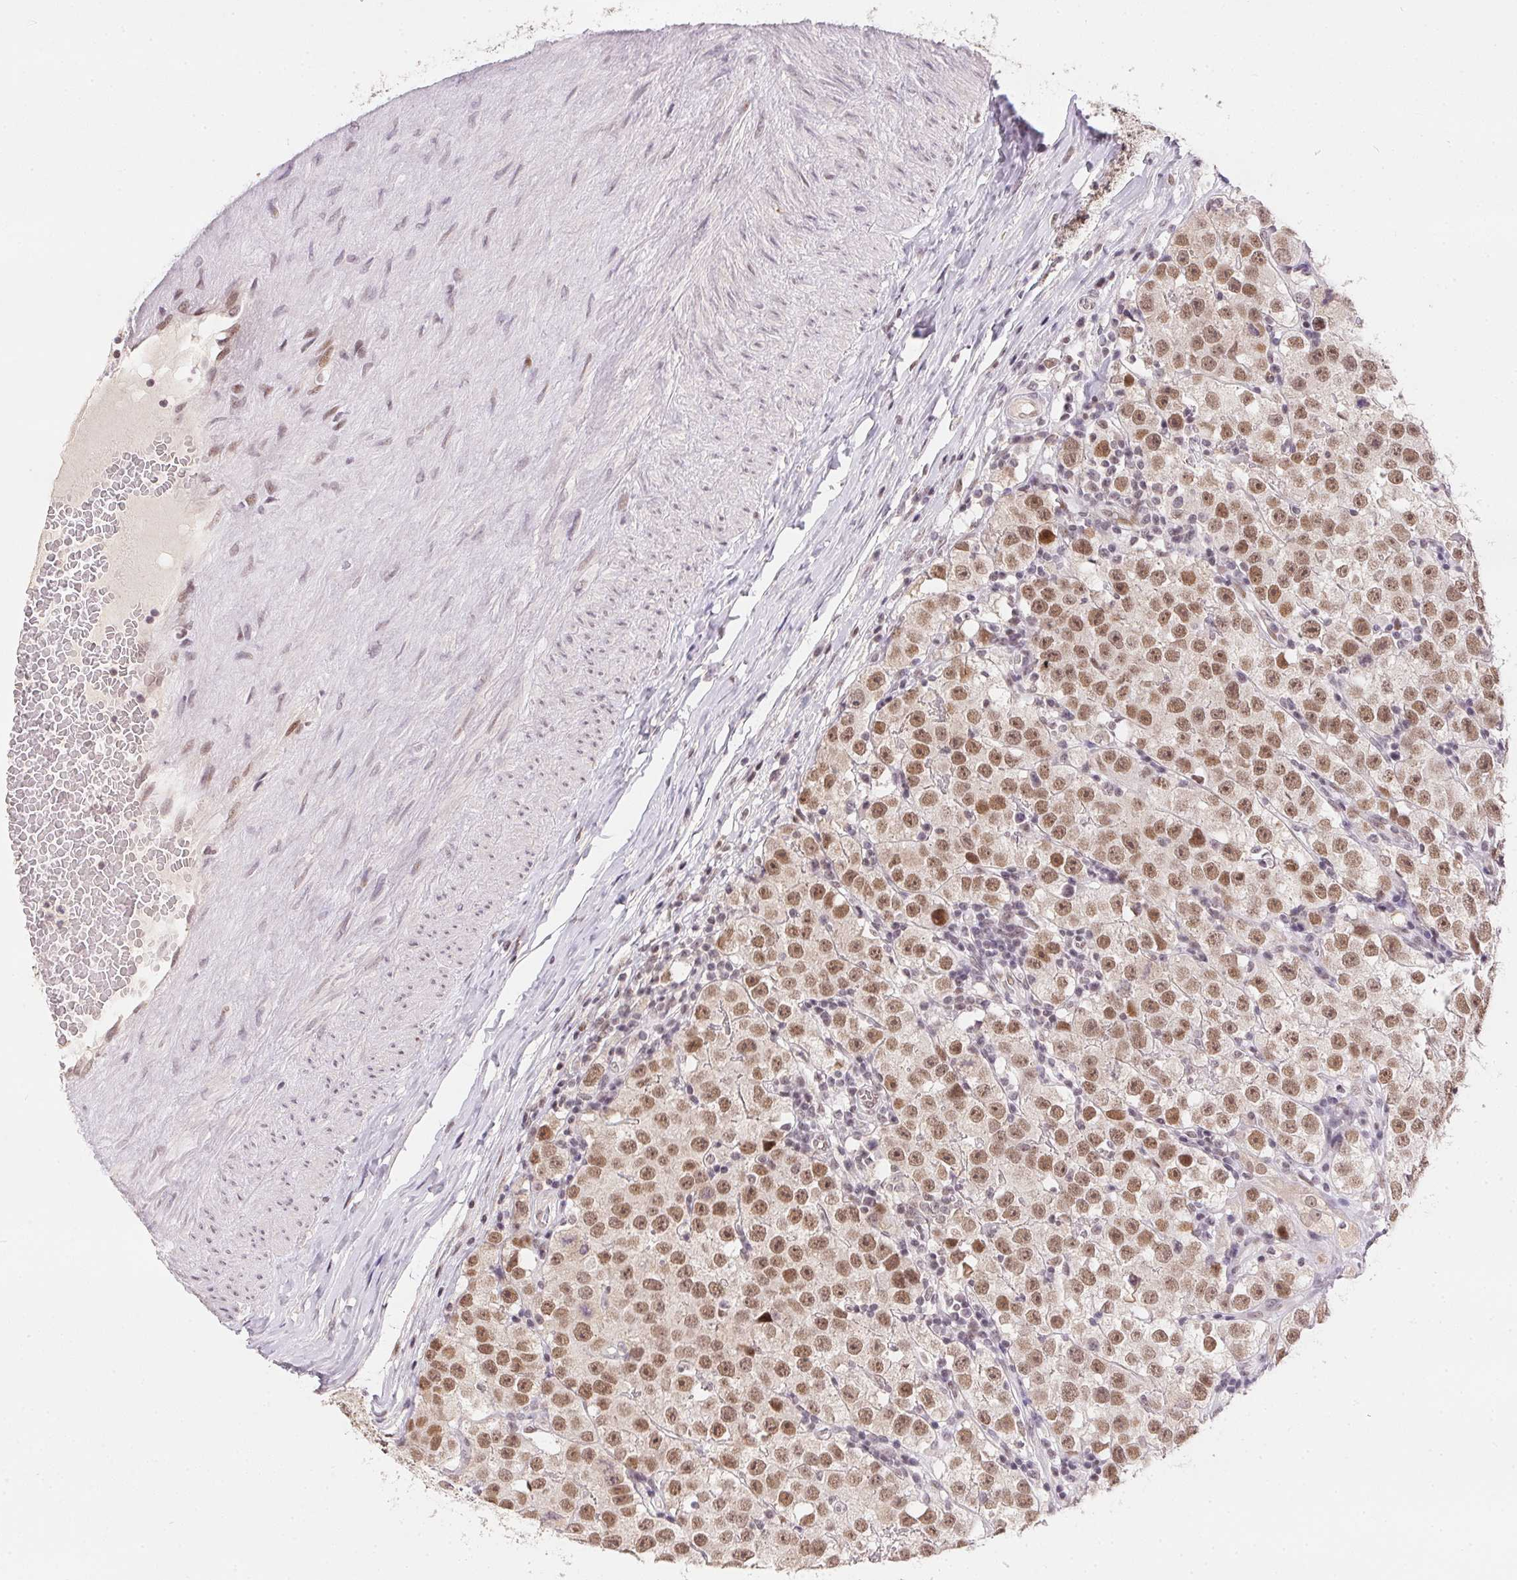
{"staining": {"intensity": "moderate", "quantity": ">75%", "location": "nuclear"}, "tissue": "testis cancer", "cell_type": "Tumor cells", "image_type": "cancer", "snomed": [{"axis": "morphology", "description": "Seminoma, NOS"}, {"axis": "topography", "description": "Testis"}], "caption": "IHC of human testis cancer (seminoma) displays medium levels of moderate nuclear positivity in about >75% of tumor cells. The protein of interest is stained brown, and the nuclei are stained in blue (DAB (3,3'-diaminobenzidine) IHC with brightfield microscopy, high magnification).", "gene": "KDM4D", "patient": {"sex": "male", "age": 34}}